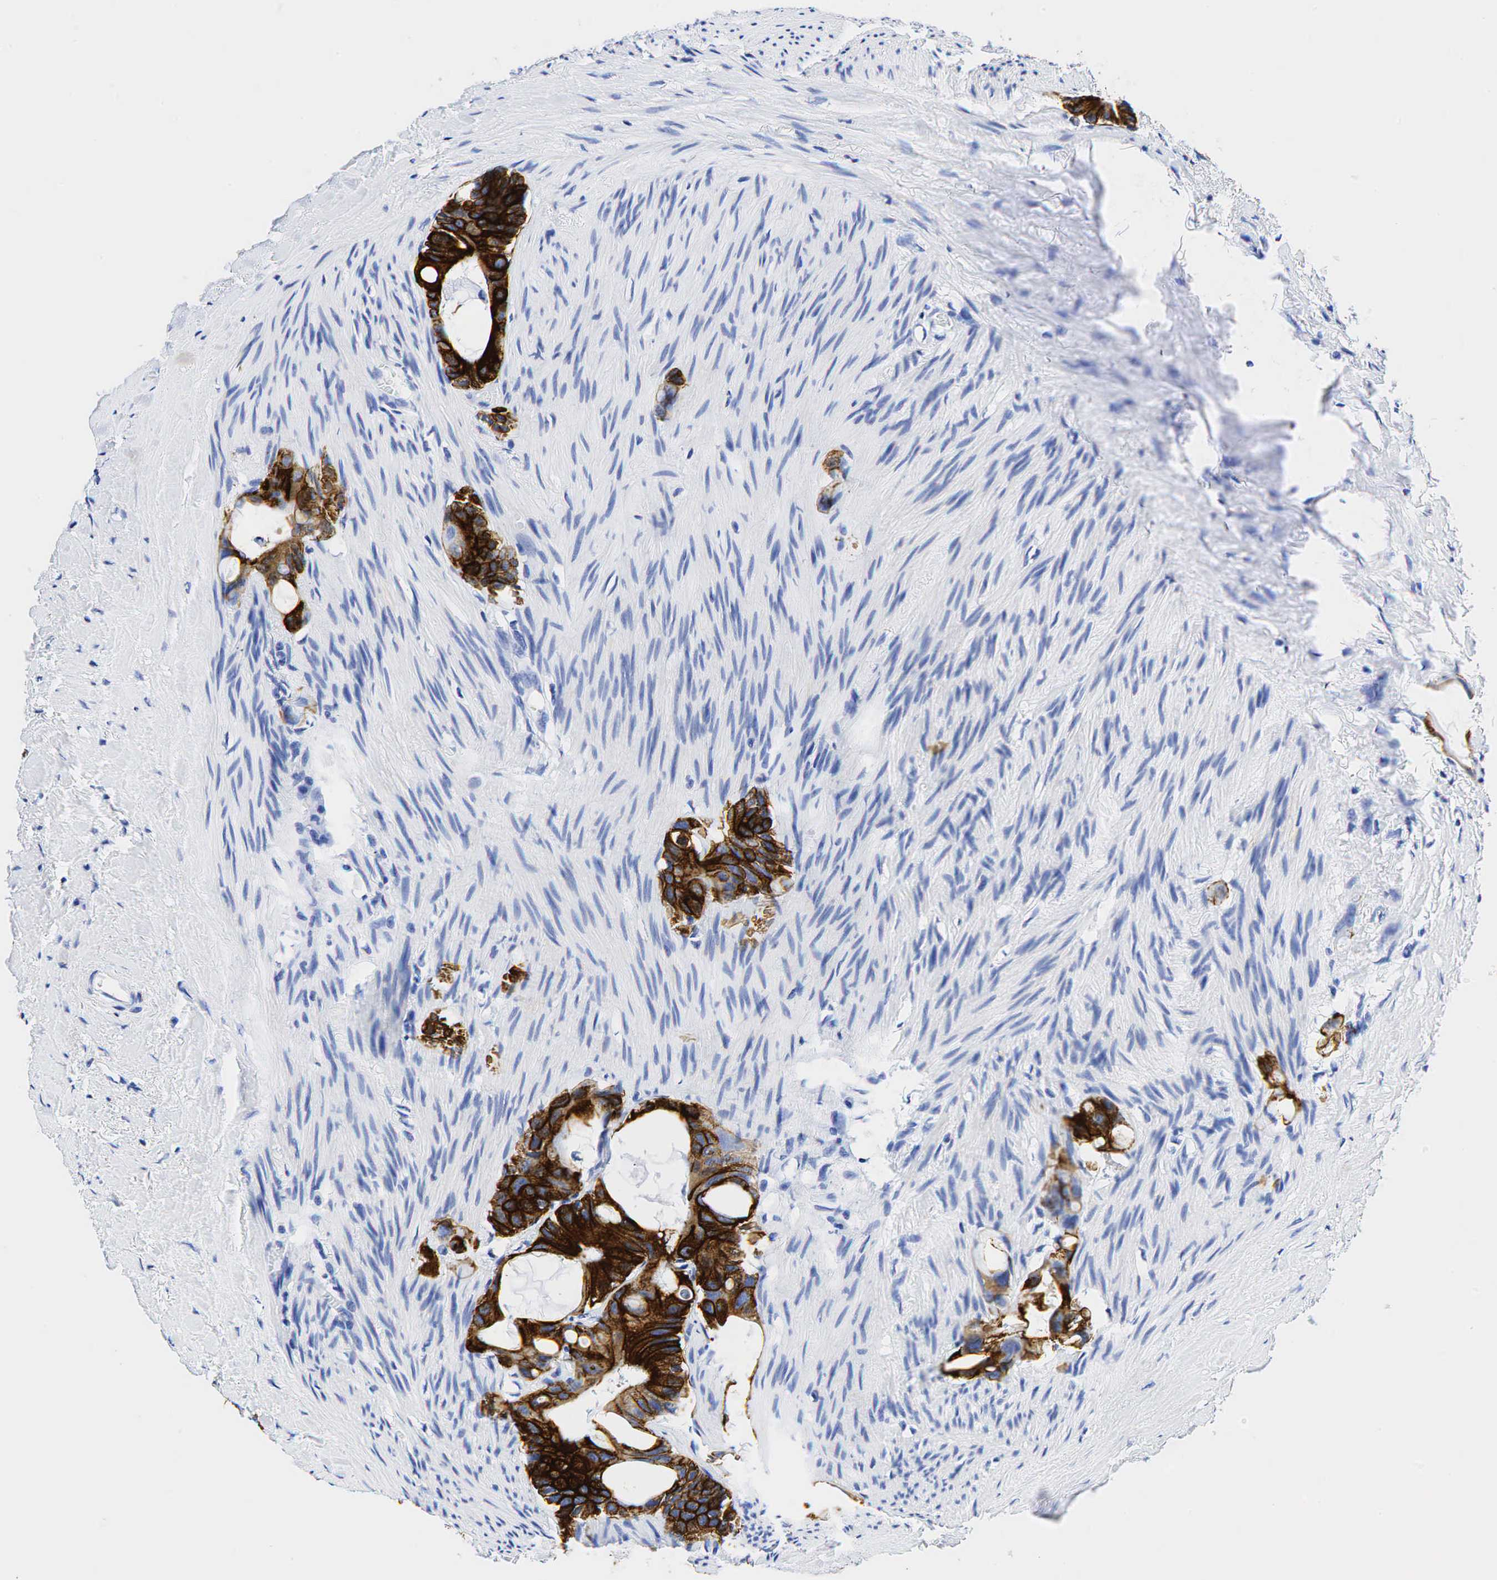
{"staining": {"intensity": "strong", "quantity": ">75%", "location": "cytoplasmic/membranous"}, "tissue": "colorectal cancer", "cell_type": "Tumor cells", "image_type": "cancer", "snomed": [{"axis": "morphology", "description": "Adenocarcinoma, NOS"}, {"axis": "topography", "description": "Colon"}], "caption": "Immunohistochemical staining of adenocarcinoma (colorectal) reveals high levels of strong cytoplasmic/membranous protein expression in approximately >75% of tumor cells.", "gene": "KRT18", "patient": {"sex": "male", "age": 70}}